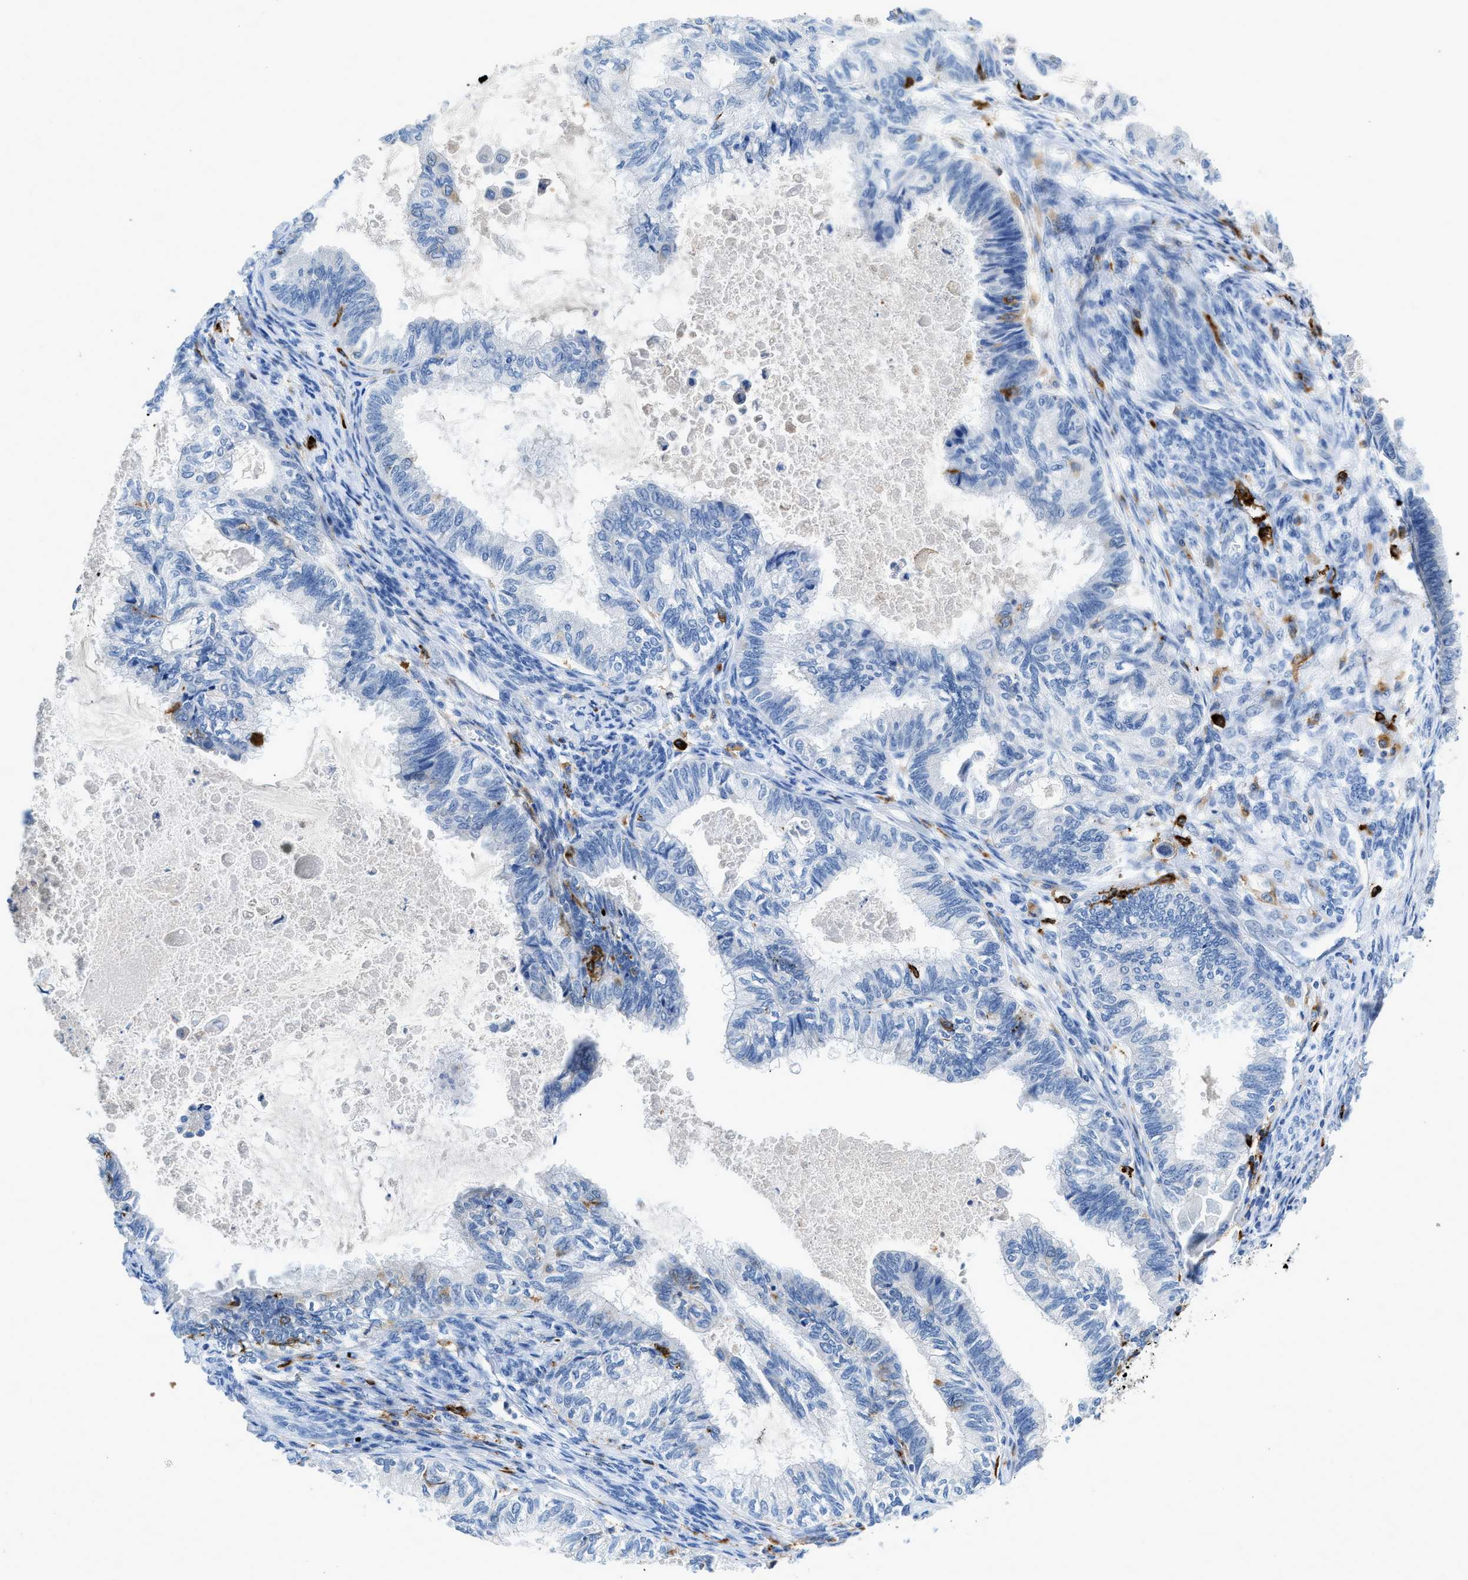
{"staining": {"intensity": "negative", "quantity": "none", "location": "none"}, "tissue": "cervical cancer", "cell_type": "Tumor cells", "image_type": "cancer", "snomed": [{"axis": "morphology", "description": "Normal tissue, NOS"}, {"axis": "morphology", "description": "Adenocarcinoma, NOS"}, {"axis": "topography", "description": "Cervix"}, {"axis": "topography", "description": "Endometrium"}], "caption": "Cervical cancer was stained to show a protein in brown. There is no significant expression in tumor cells.", "gene": "CD226", "patient": {"sex": "female", "age": 86}}